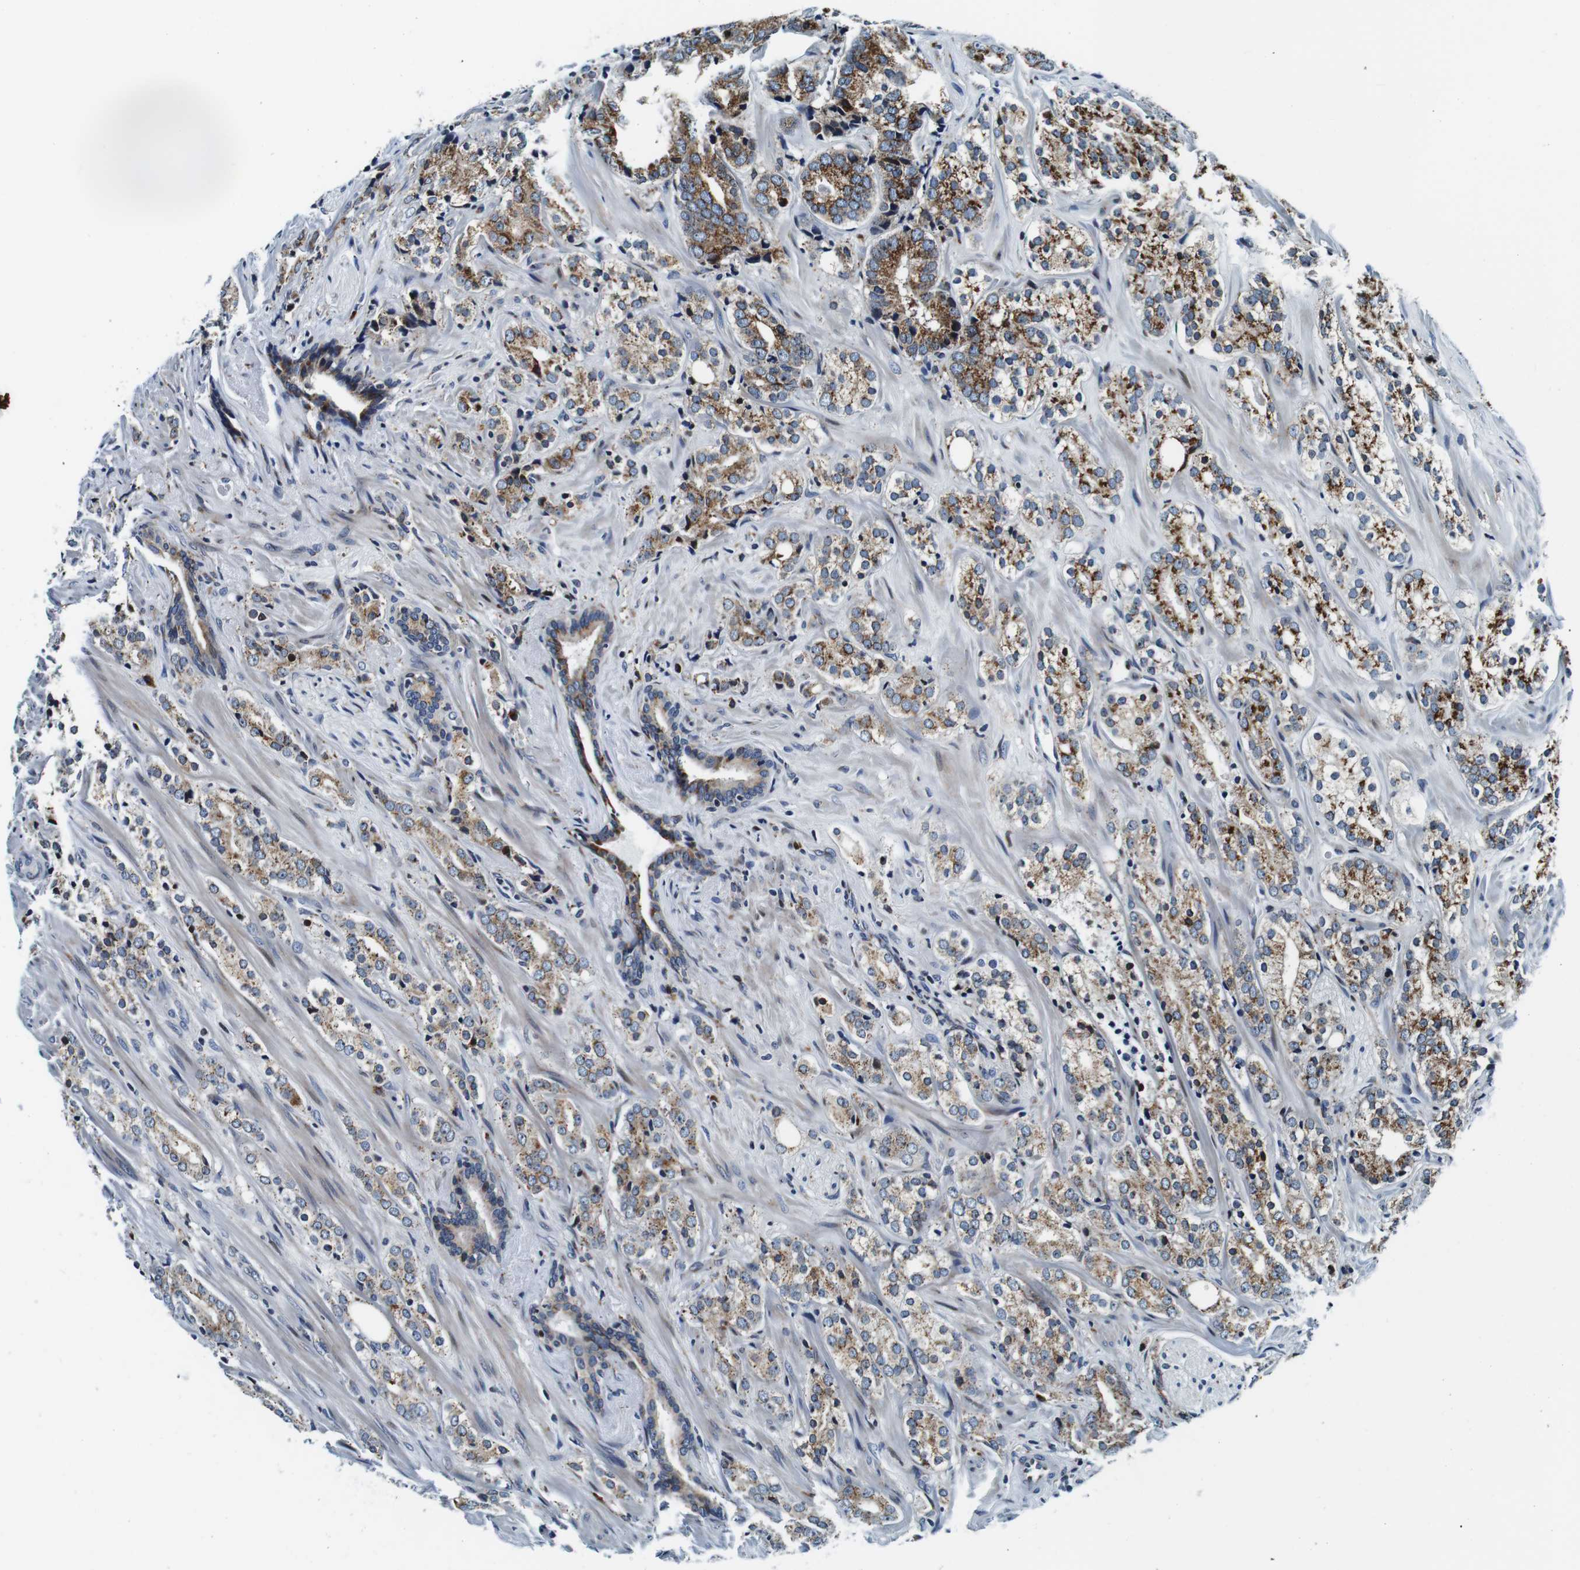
{"staining": {"intensity": "strong", "quantity": ">75%", "location": "cytoplasmic/membranous"}, "tissue": "prostate cancer", "cell_type": "Tumor cells", "image_type": "cancer", "snomed": [{"axis": "morphology", "description": "Adenocarcinoma, High grade"}, {"axis": "topography", "description": "Prostate"}], "caption": "This image reveals immunohistochemistry staining of adenocarcinoma (high-grade) (prostate), with high strong cytoplasmic/membranous positivity in approximately >75% of tumor cells.", "gene": "FAR2", "patient": {"sex": "male", "age": 71}}